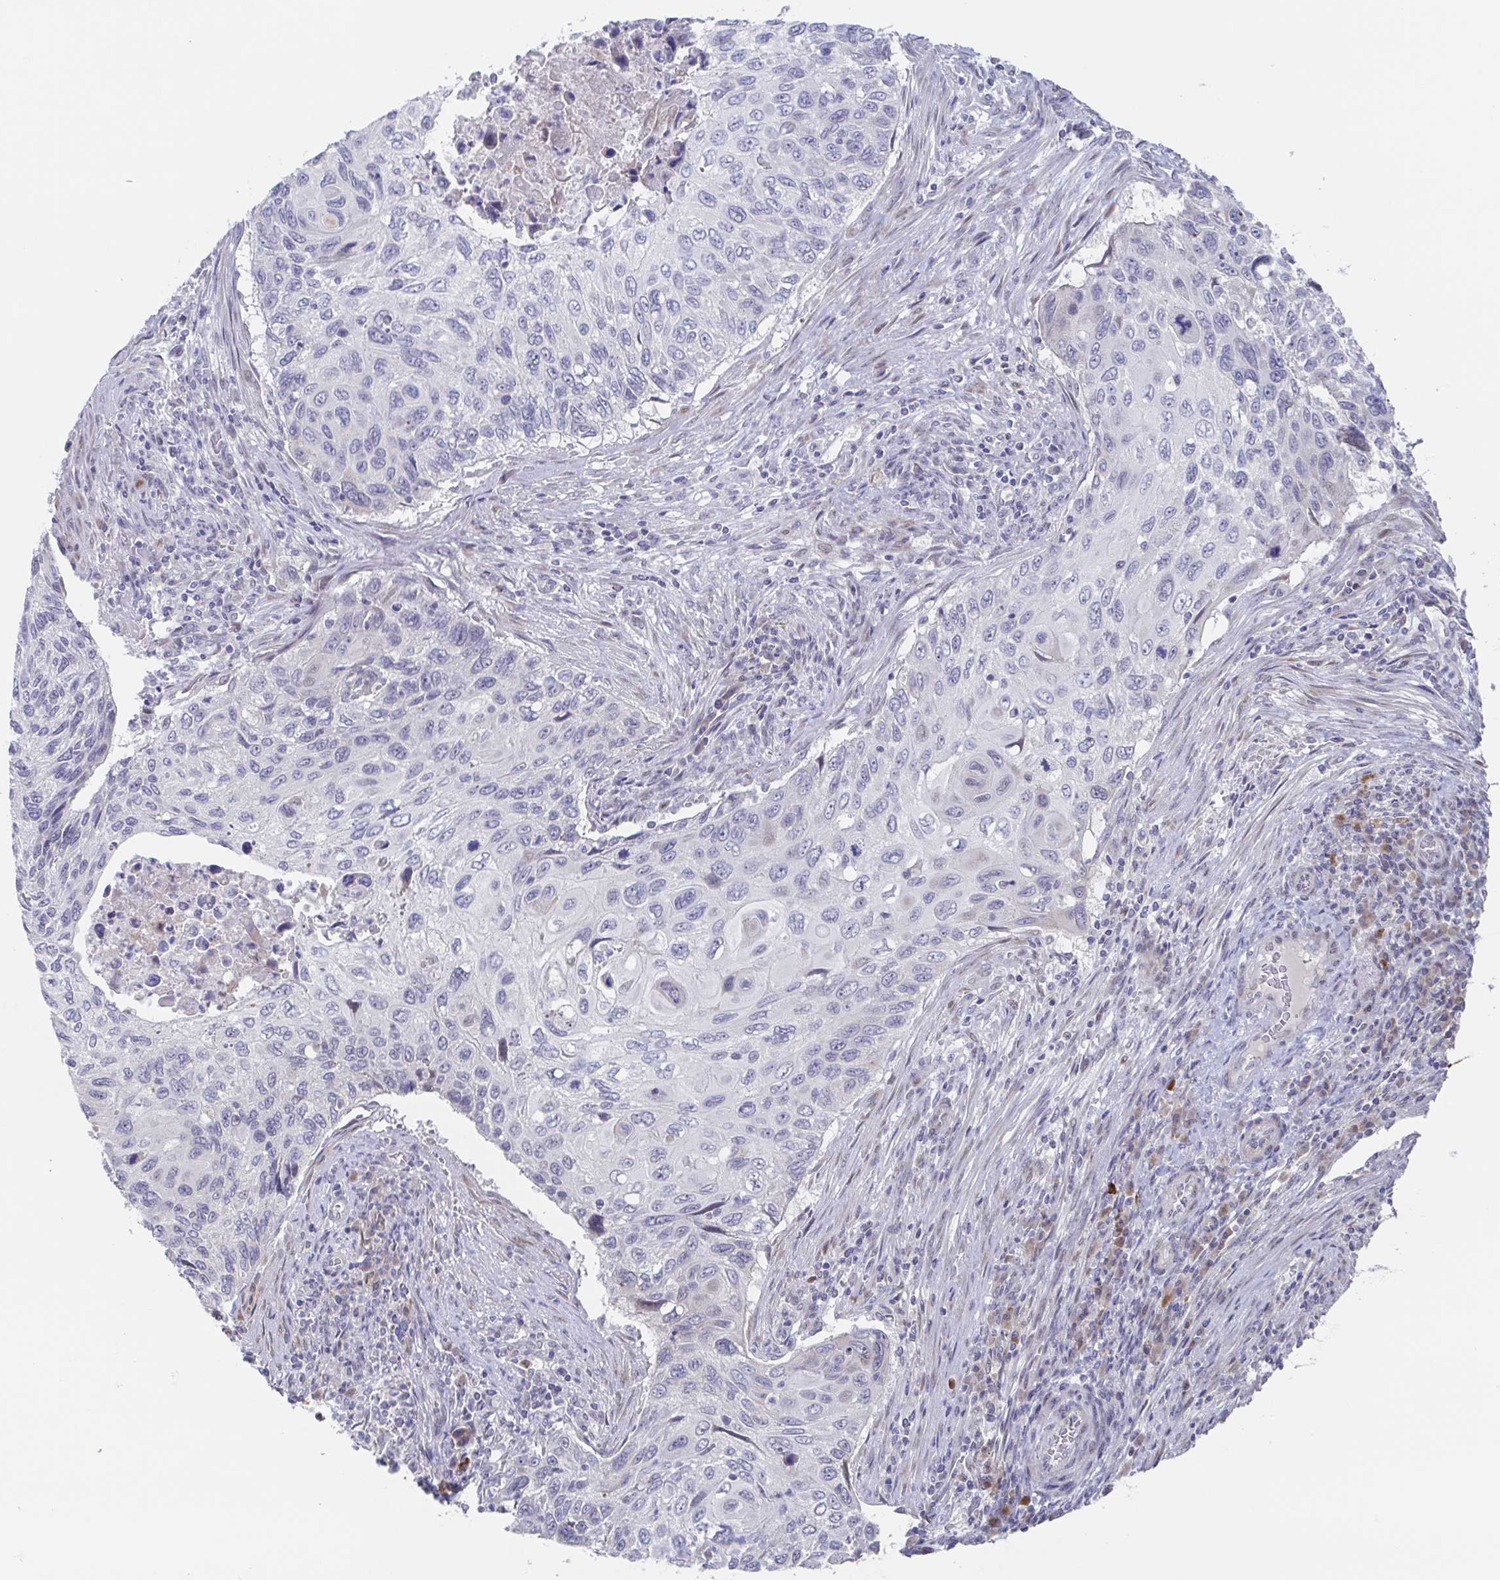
{"staining": {"intensity": "negative", "quantity": "none", "location": "none"}, "tissue": "cervical cancer", "cell_type": "Tumor cells", "image_type": "cancer", "snomed": [{"axis": "morphology", "description": "Squamous cell carcinoma, NOS"}, {"axis": "topography", "description": "Cervix"}], "caption": "Image shows no significant protein staining in tumor cells of cervical squamous cell carcinoma.", "gene": "POU2F3", "patient": {"sex": "female", "age": 70}}